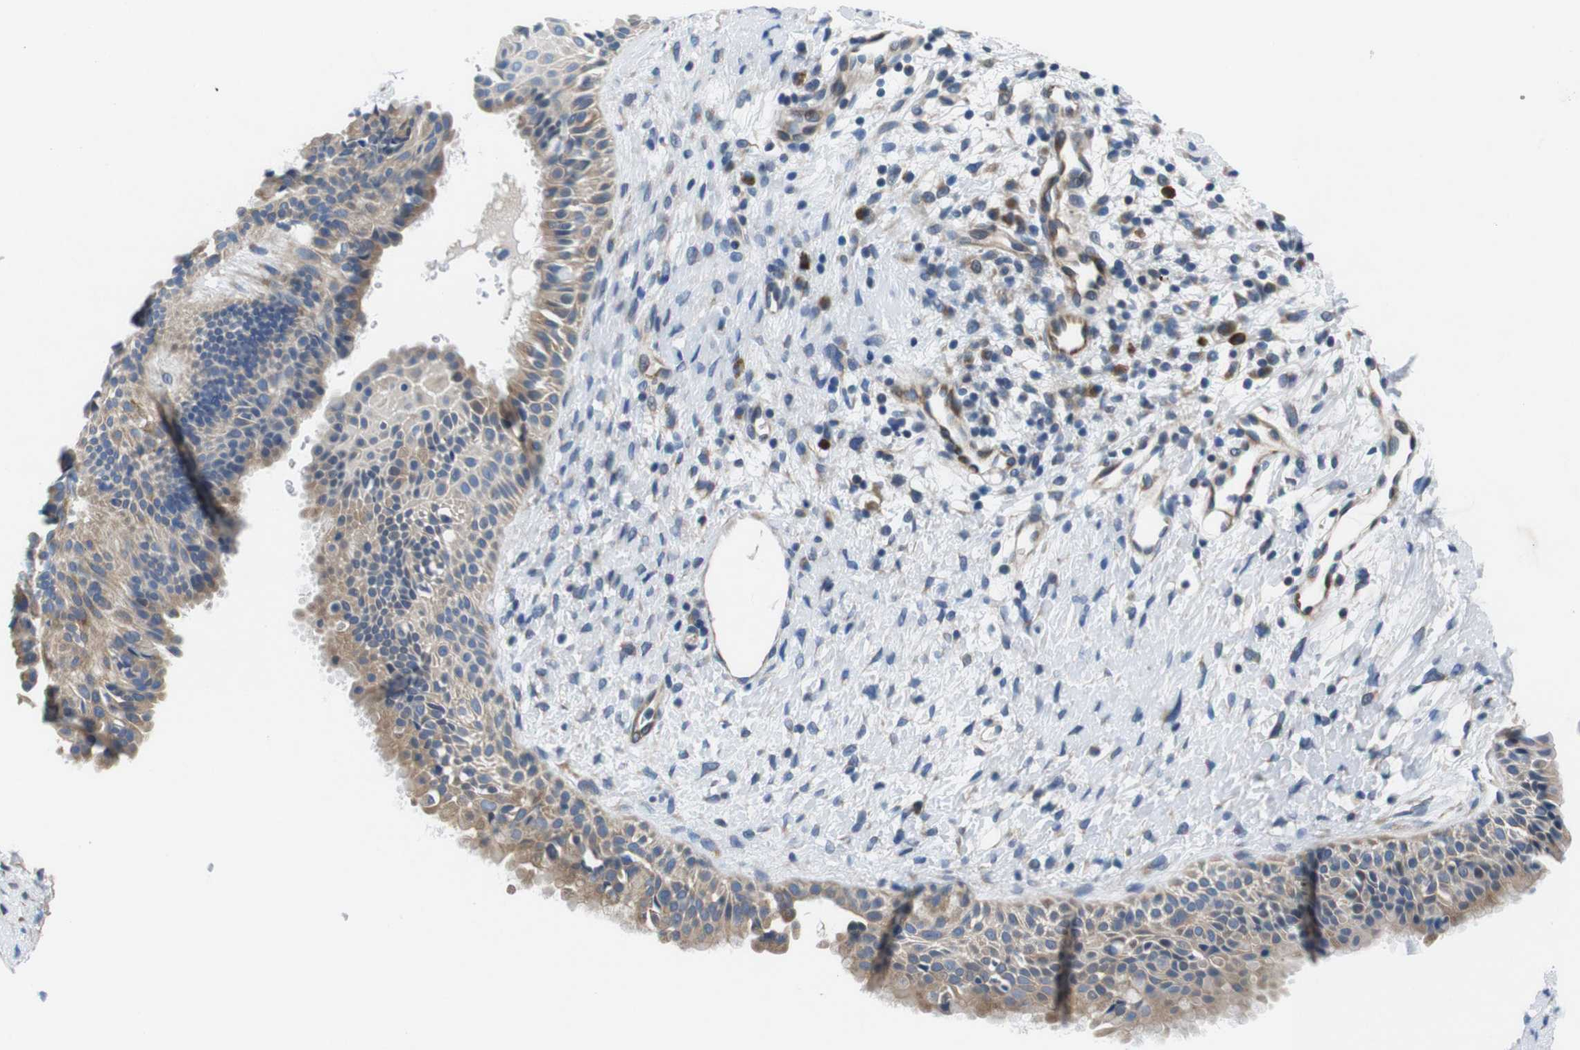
{"staining": {"intensity": "moderate", "quantity": ">75%", "location": "cytoplasmic/membranous"}, "tissue": "nasopharynx", "cell_type": "Respiratory epithelial cells", "image_type": "normal", "snomed": [{"axis": "morphology", "description": "Normal tissue, NOS"}, {"axis": "topography", "description": "Nasopharynx"}], "caption": "IHC histopathology image of unremarkable nasopharynx stained for a protein (brown), which reveals medium levels of moderate cytoplasmic/membranous staining in approximately >75% of respiratory epithelial cells.", "gene": "JAK1", "patient": {"sex": "male", "age": 22}}